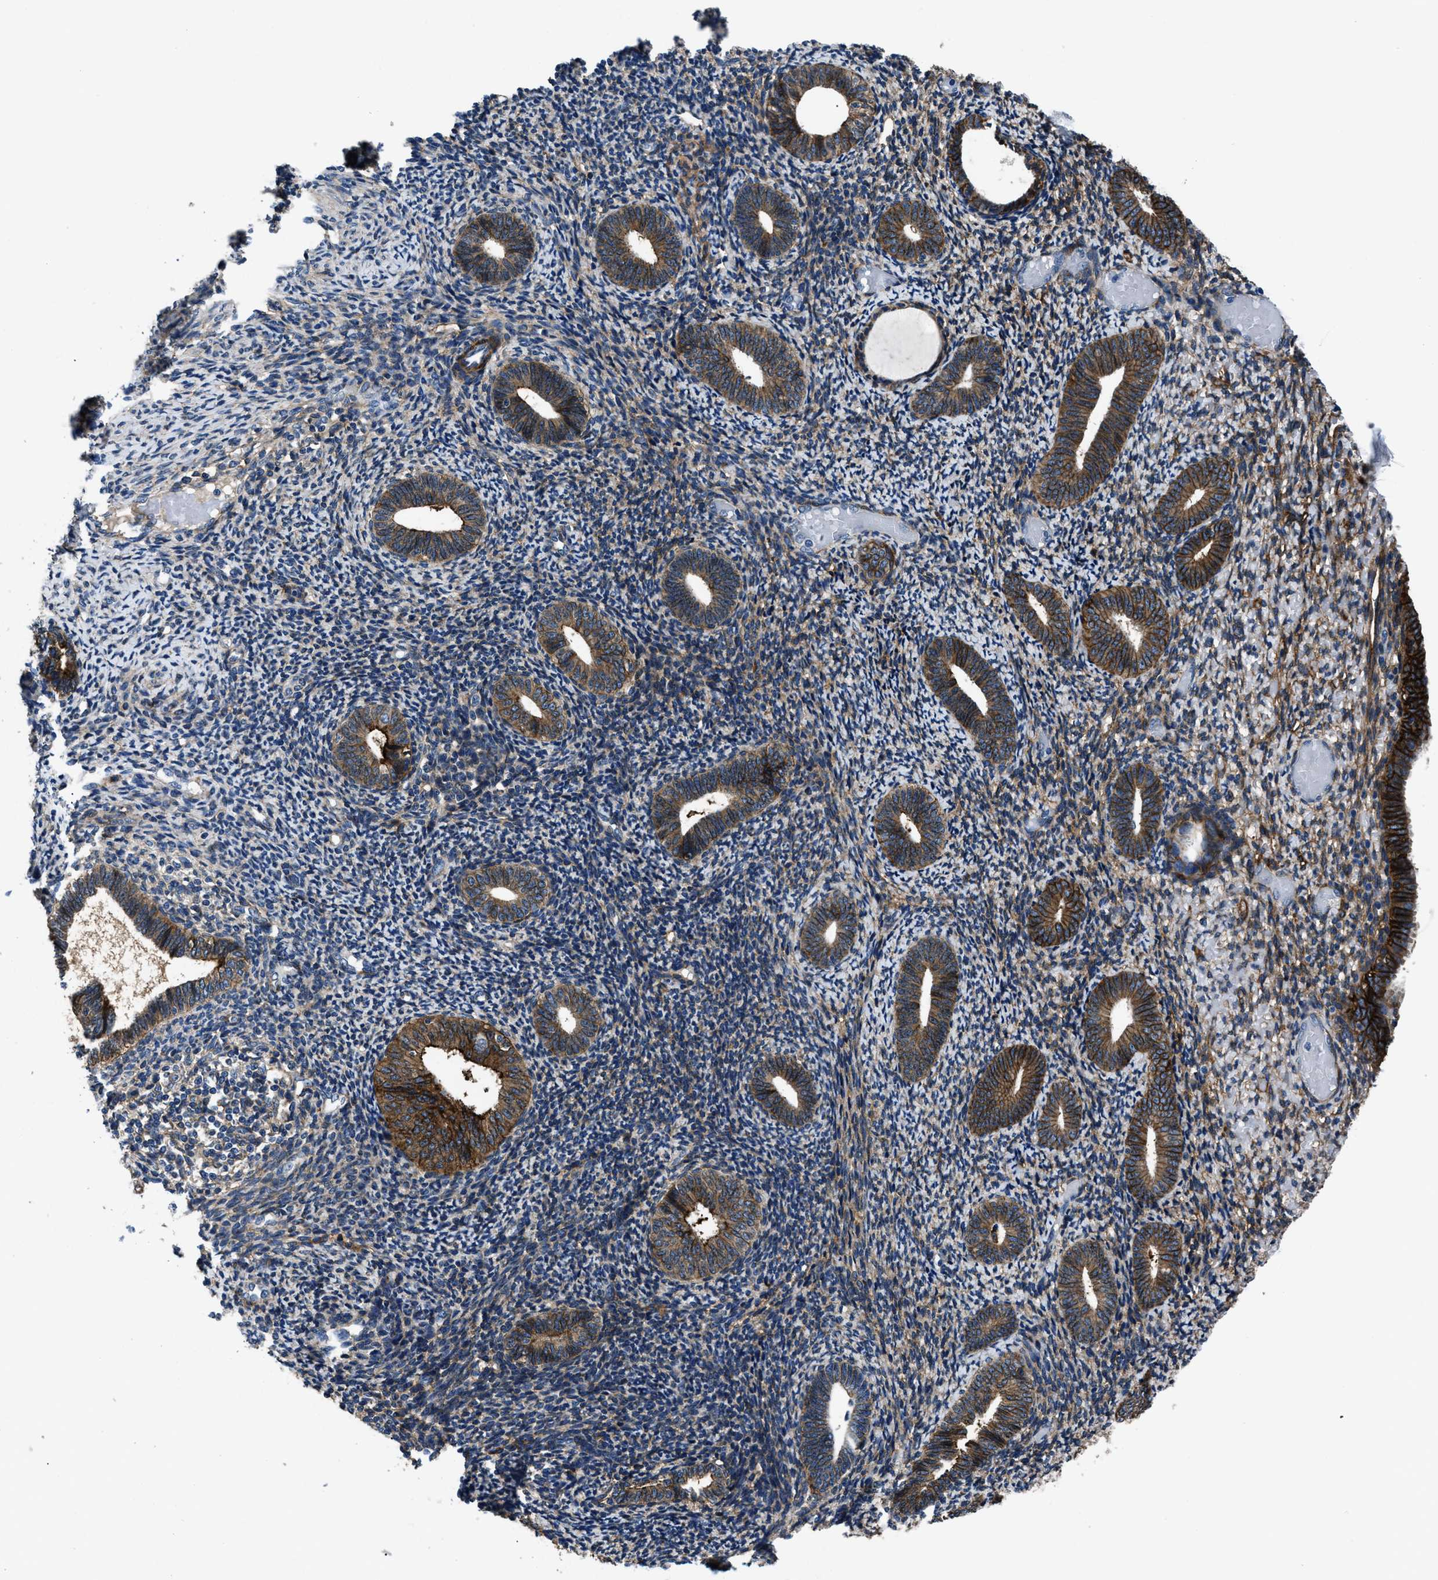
{"staining": {"intensity": "moderate", "quantity": ">75%", "location": "cytoplasmic/membranous"}, "tissue": "endometrium", "cell_type": "Cells in endometrial stroma", "image_type": "normal", "snomed": [{"axis": "morphology", "description": "Normal tissue, NOS"}, {"axis": "topography", "description": "Endometrium"}], "caption": "Approximately >75% of cells in endometrial stroma in benign endometrium show moderate cytoplasmic/membranous protein staining as visualized by brown immunohistochemical staining.", "gene": "CD276", "patient": {"sex": "female", "age": 66}}